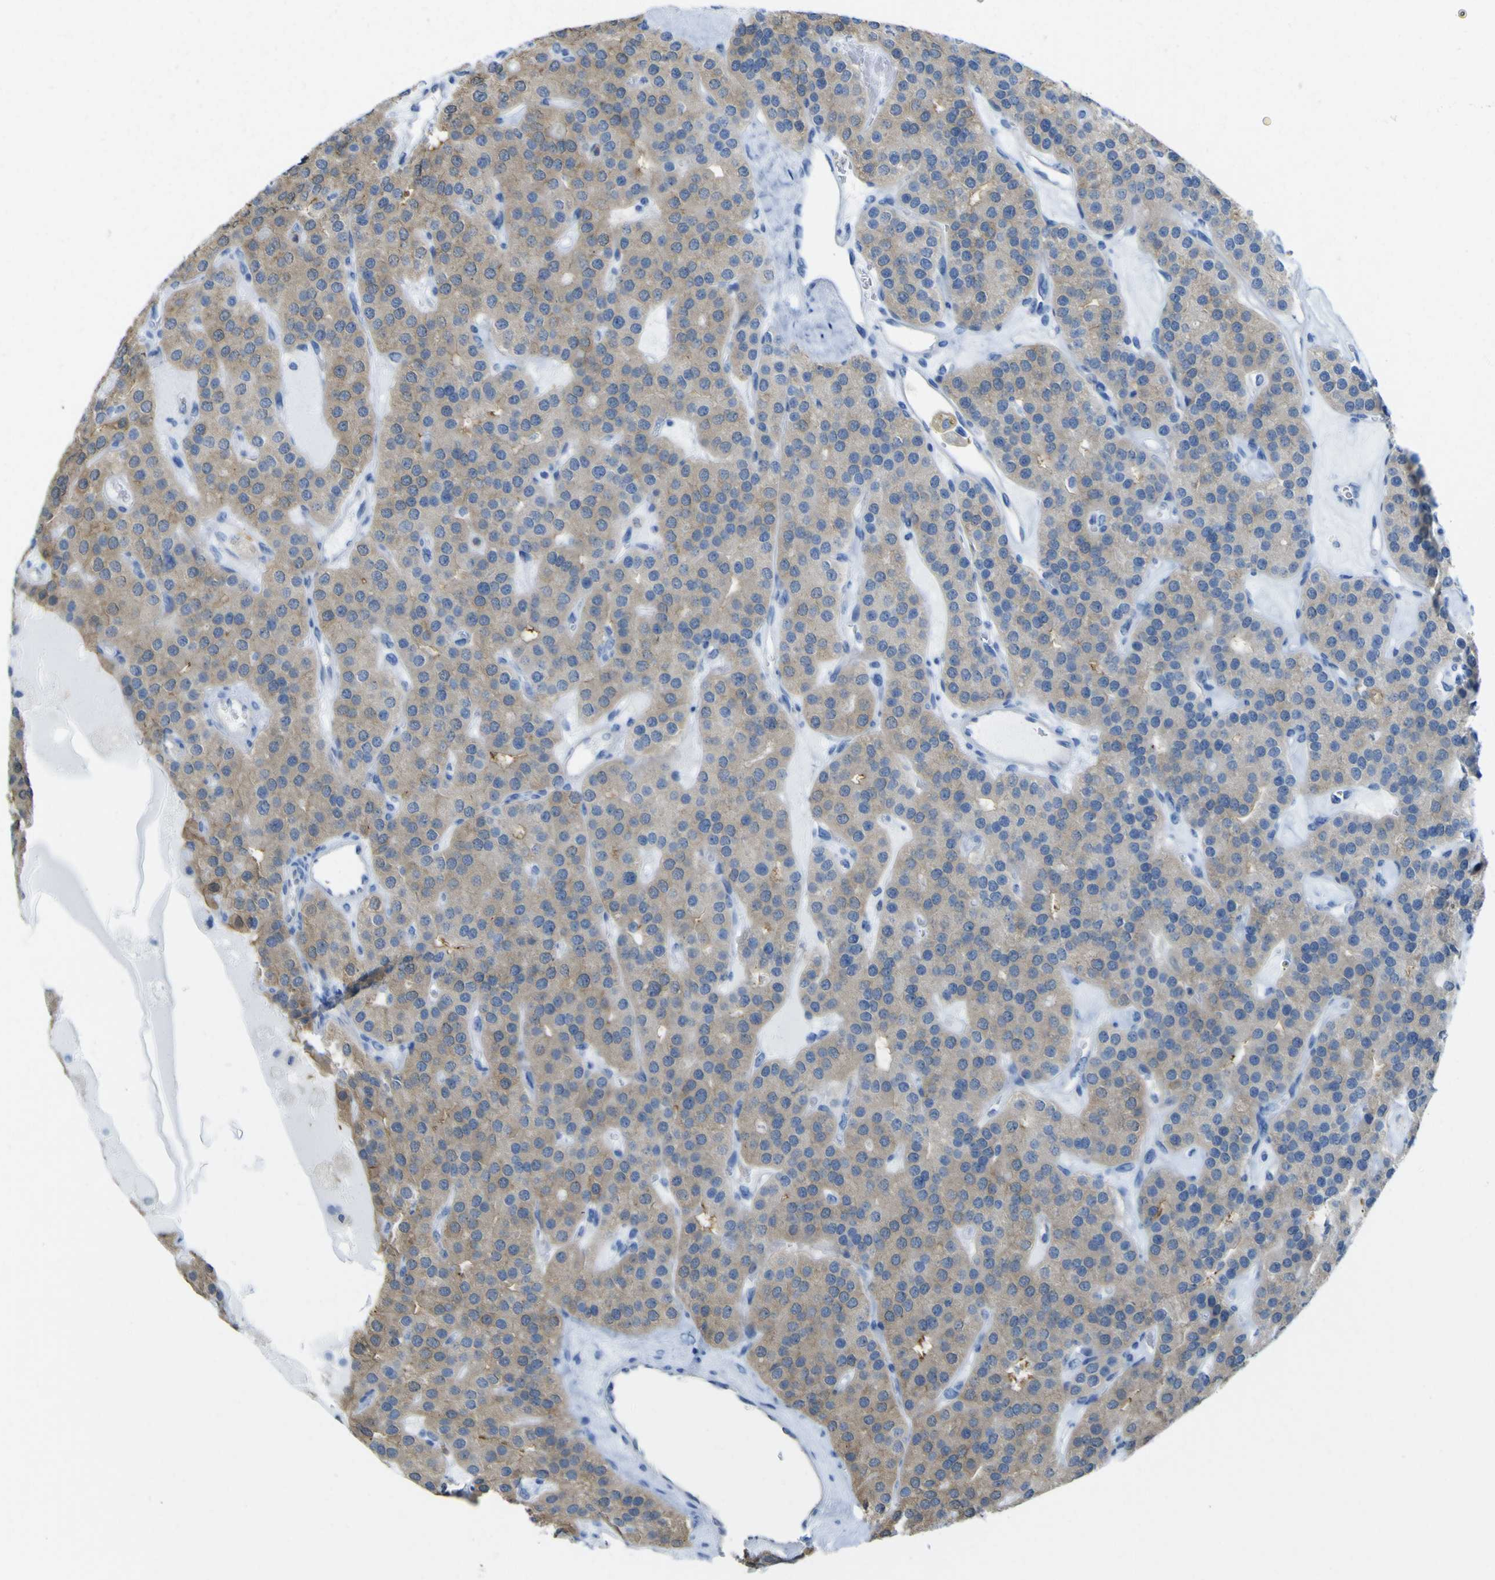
{"staining": {"intensity": "moderate", "quantity": "25%-75%", "location": "cytoplasmic/membranous"}, "tissue": "parathyroid gland", "cell_type": "Glandular cells", "image_type": "normal", "snomed": [{"axis": "morphology", "description": "Normal tissue, NOS"}, {"axis": "morphology", "description": "Adenoma, NOS"}, {"axis": "topography", "description": "Parathyroid gland"}], "caption": "Parathyroid gland stained for a protein (brown) exhibits moderate cytoplasmic/membranous positive staining in about 25%-75% of glandular cells.", "gene": "ABHD3", "patient": {"sex": "female", "age": 86}}